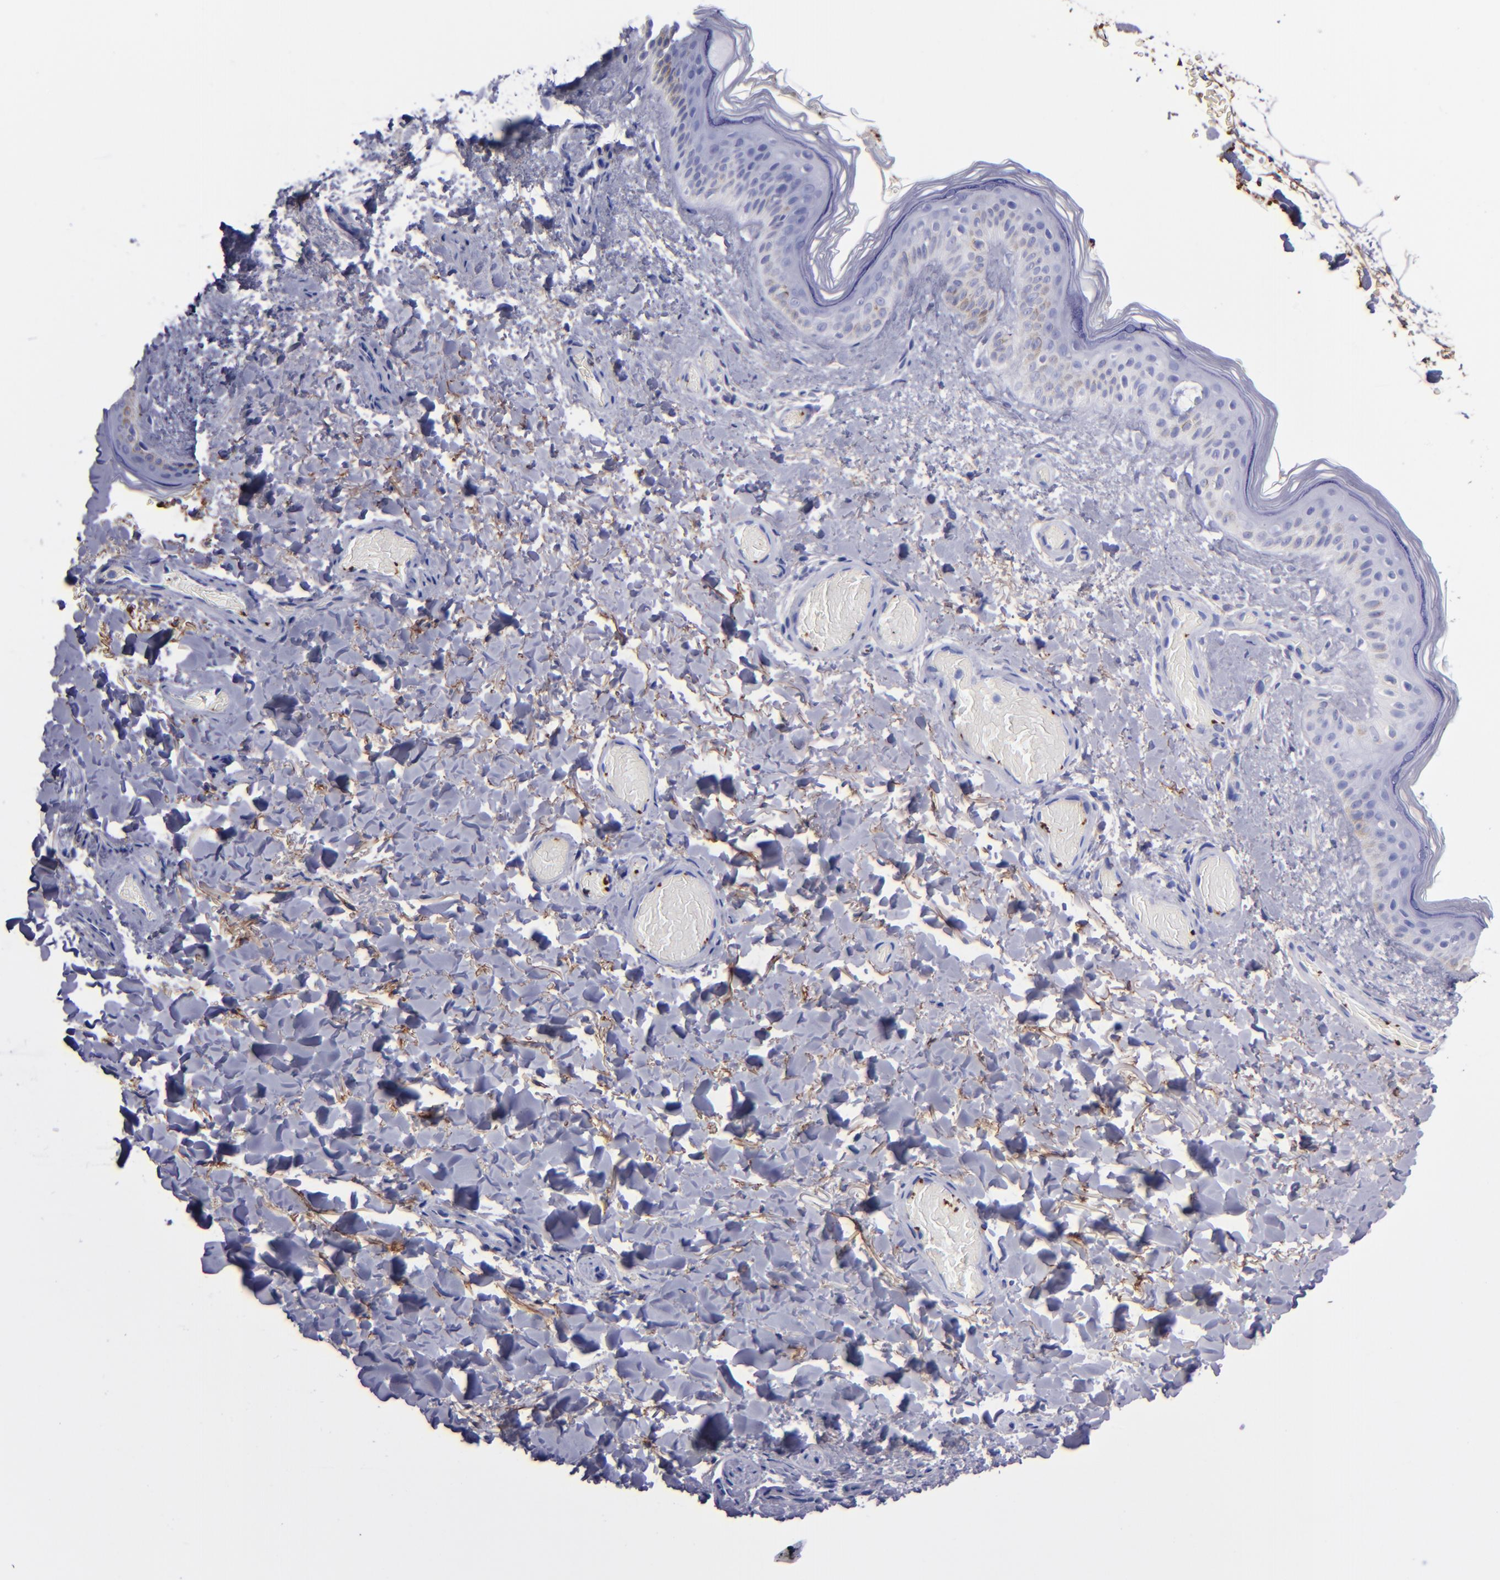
{"staining": {"intensity": "negative", "quantity": "none", "location": "none"}, "tissue": "skin", "cell_type": "Fibroblasts", "image_type": "normal", "snomed": [{"axis": "morphology", "description": "Normal tissue, NOS"}, {"axis": "topography", "description": "Skin"}], "caption": "An image of skin stained for a protein shows no brown staining in fibroblasts. Nuclei are stained in blue.", "gene": "EFCAB13", "patient": {"sex": "male", "age": 63}}